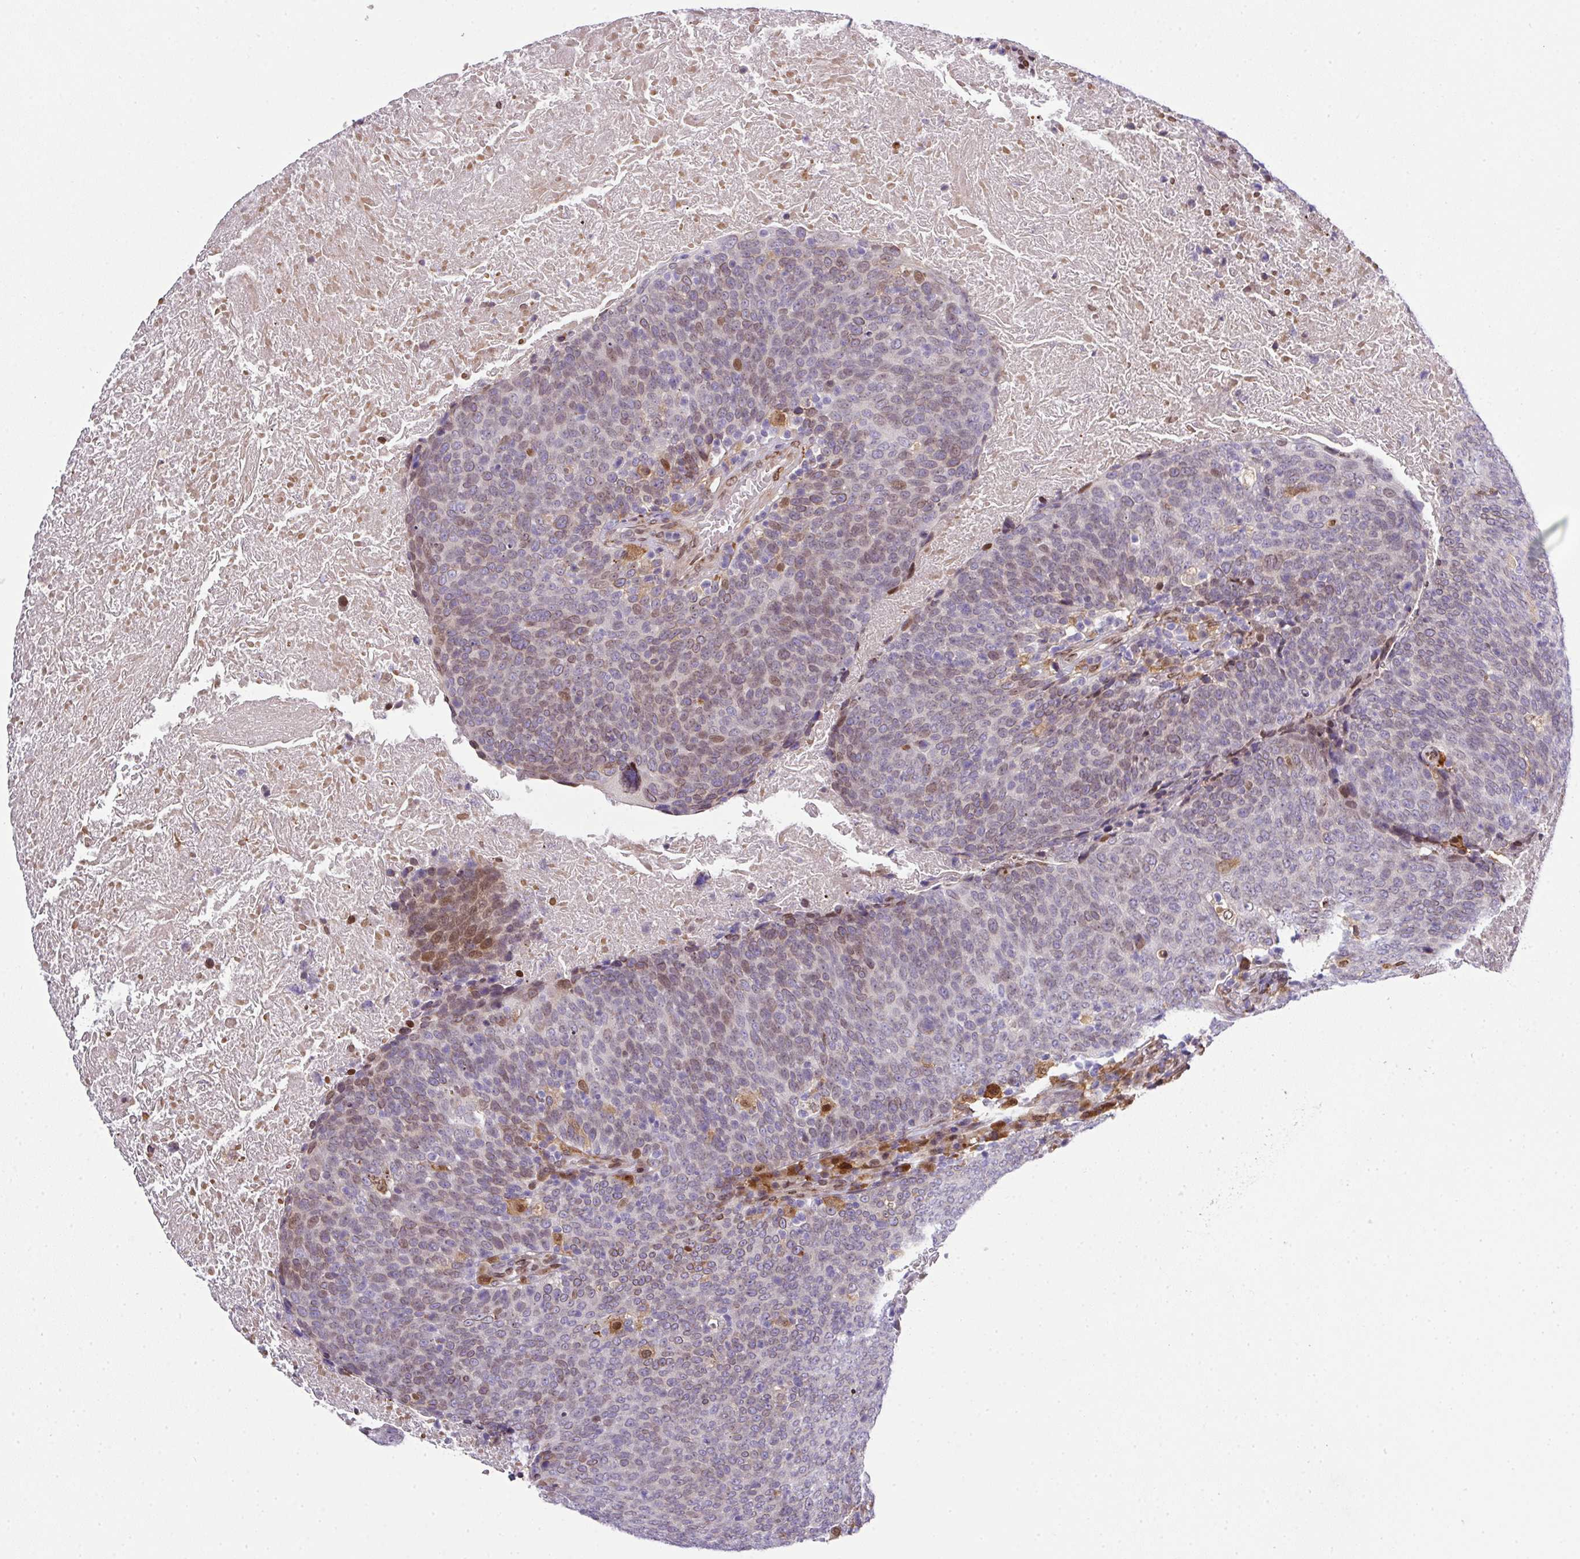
{"staining": {"intensity": "weak", "quantity": "25%-75%", "location": "nuclear"}, "tissue": "head and neck cancer", "cell_type": "Tumor cells", "image_type": "cancer", "snomed": [{"axis": "morphology", "description": "Squamous cell carcinoma, NOS"}, {"axis": "morphology", "description": "Squamous cell carcinoma, metastatic, NOS"}, {"axis": "topography", "description": "Lymph node"}, {"axis": "topography", "description": "Head-Neck"}], "caption": "Immunohistochemistry (IHC) photomicrograph of neoplastic tissue: human head and neck squamous cell carcinoma stained using immunohistochemistry exhibits low levels of weak protein expression localized specifically in the nuclear of tumor cells, appearing as a nuclear brown color.", "gene": "PLK1", "patient": {"sex": "male", "age": 62}}